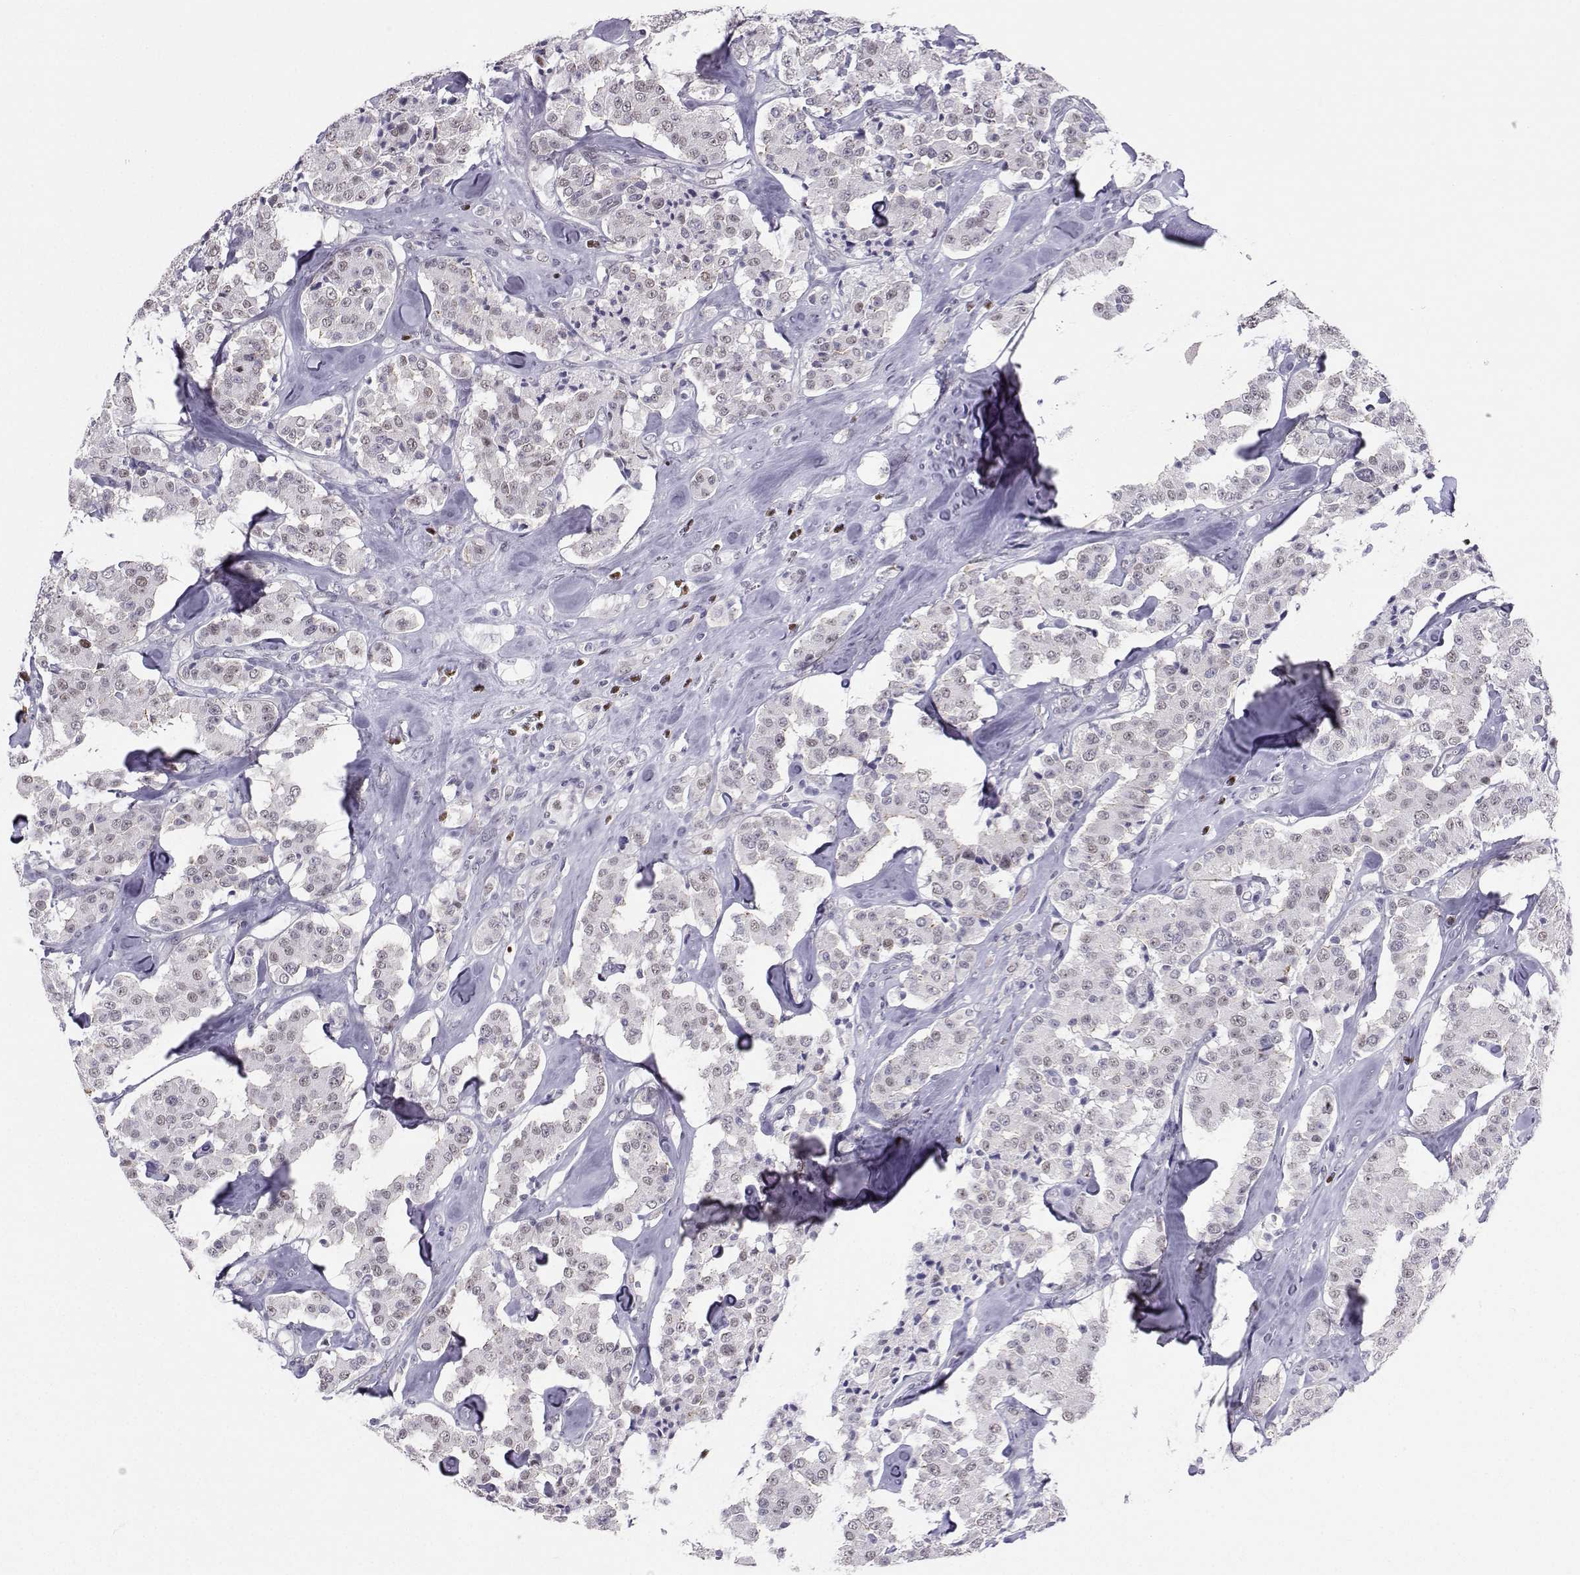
{"staining": {"intensity": "negative", "quantity": "none", "location": "none"}, "tissue": "carcinoid", "cell_type": "Tumor cells", "image_type": "cancer", "snomed": [{"axis": "morphology", "description": "Carcinoid, malignant, NOS"}, {"axis": "topography", "description": "Pancreas"}], "caption": "Tumor cells show no significant positivity in malignant carcinoid. The staining was performed using DAB to visualize the protein expression in brown, while the nuclei were stained in blue with hematoxylin (Magnification: 20x).", "gene": "TEDC2", "patient": {"sex": "male", "age": 41}}